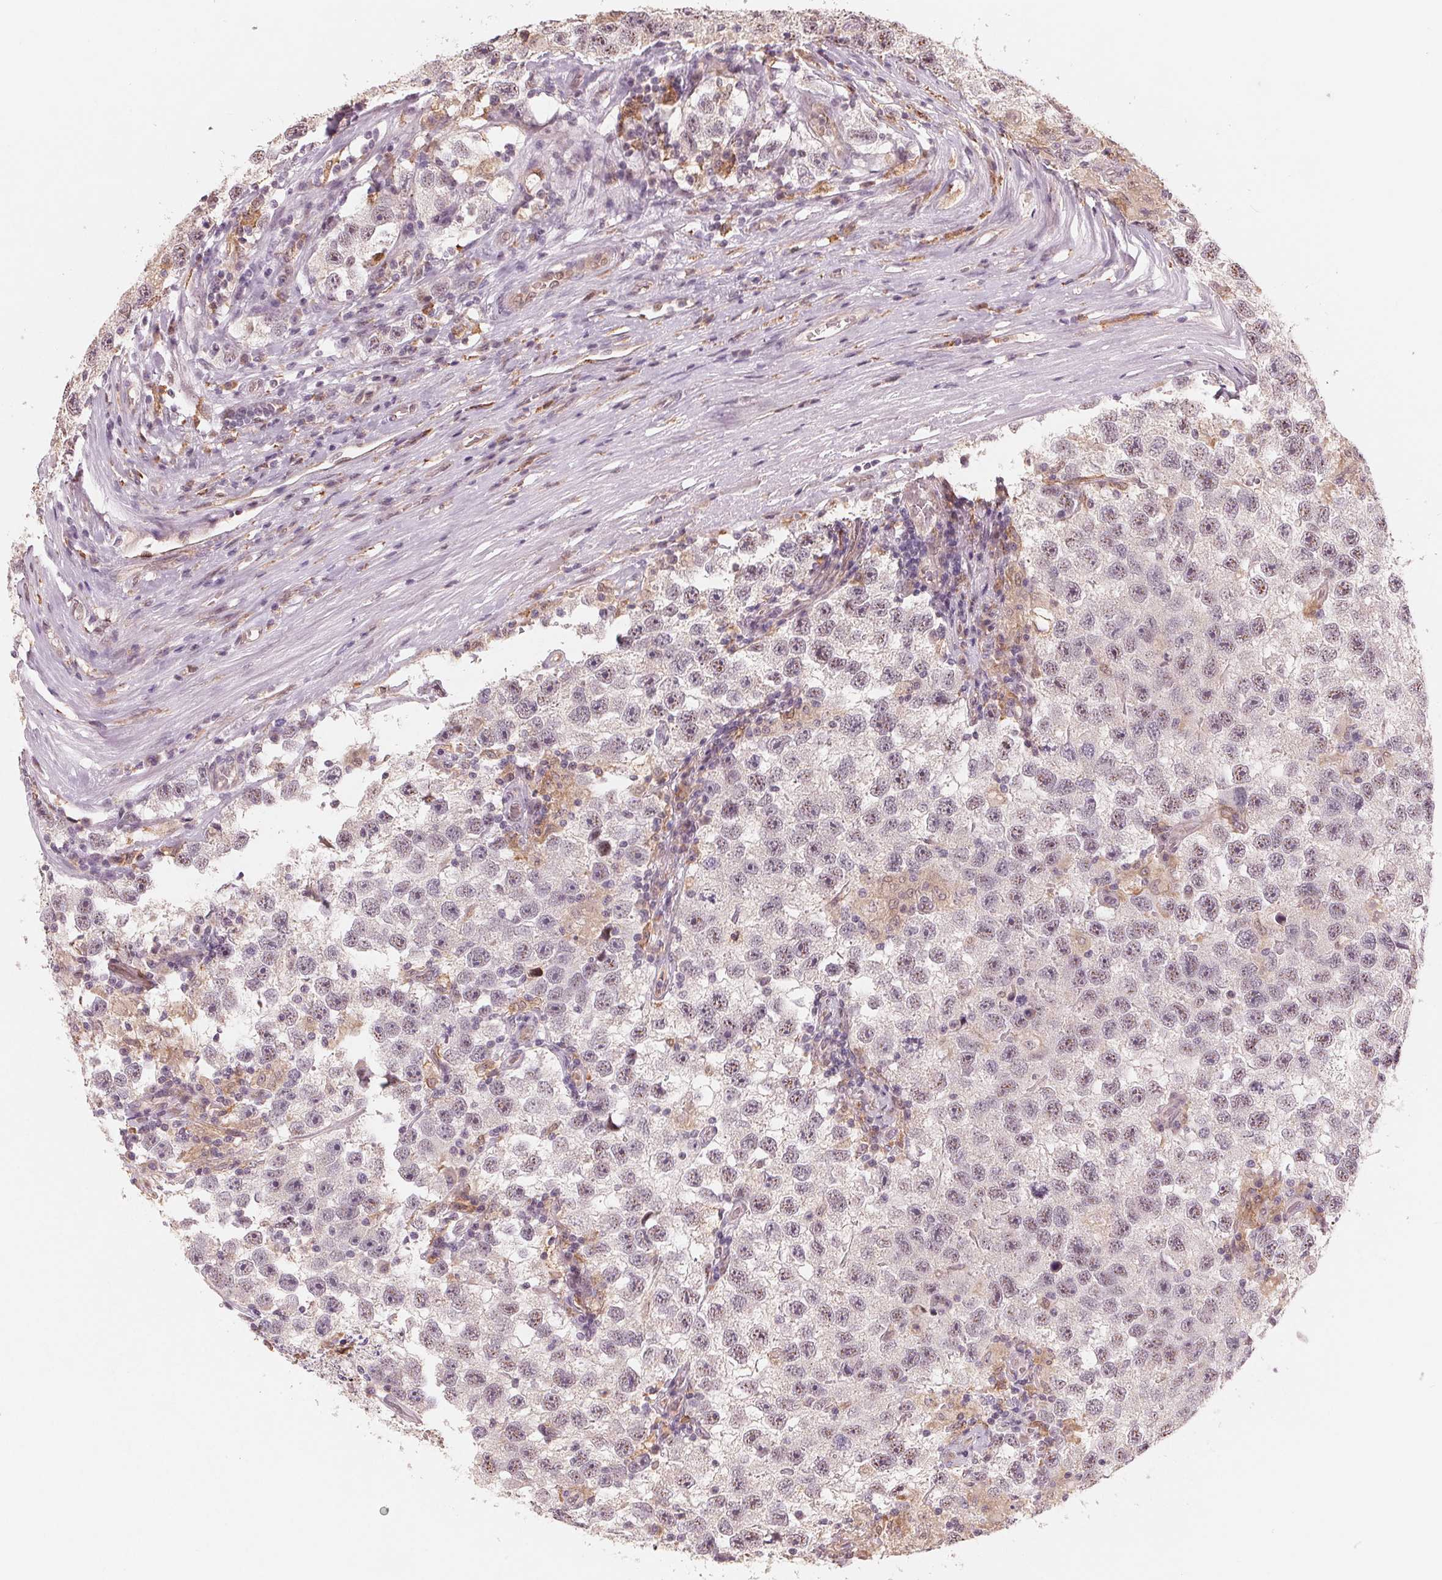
{"staining": {"intensity": "weak", "quantity": "<25%", "location": "nuclear"}, "tissue": "testis cancer", "cell_type": "Tumor cells", "image_type": "cancer", "snomed": [{"axis": "morphology", "description": "Seminoma, NOS"}, {"axis": "topography", "description": "Testis"}], "caption": "Tumor cells show no significant protein positivity in testis cancer (seminoma).", "gene": "IL9R", "patient": {"sex": "male", "age": 26}}